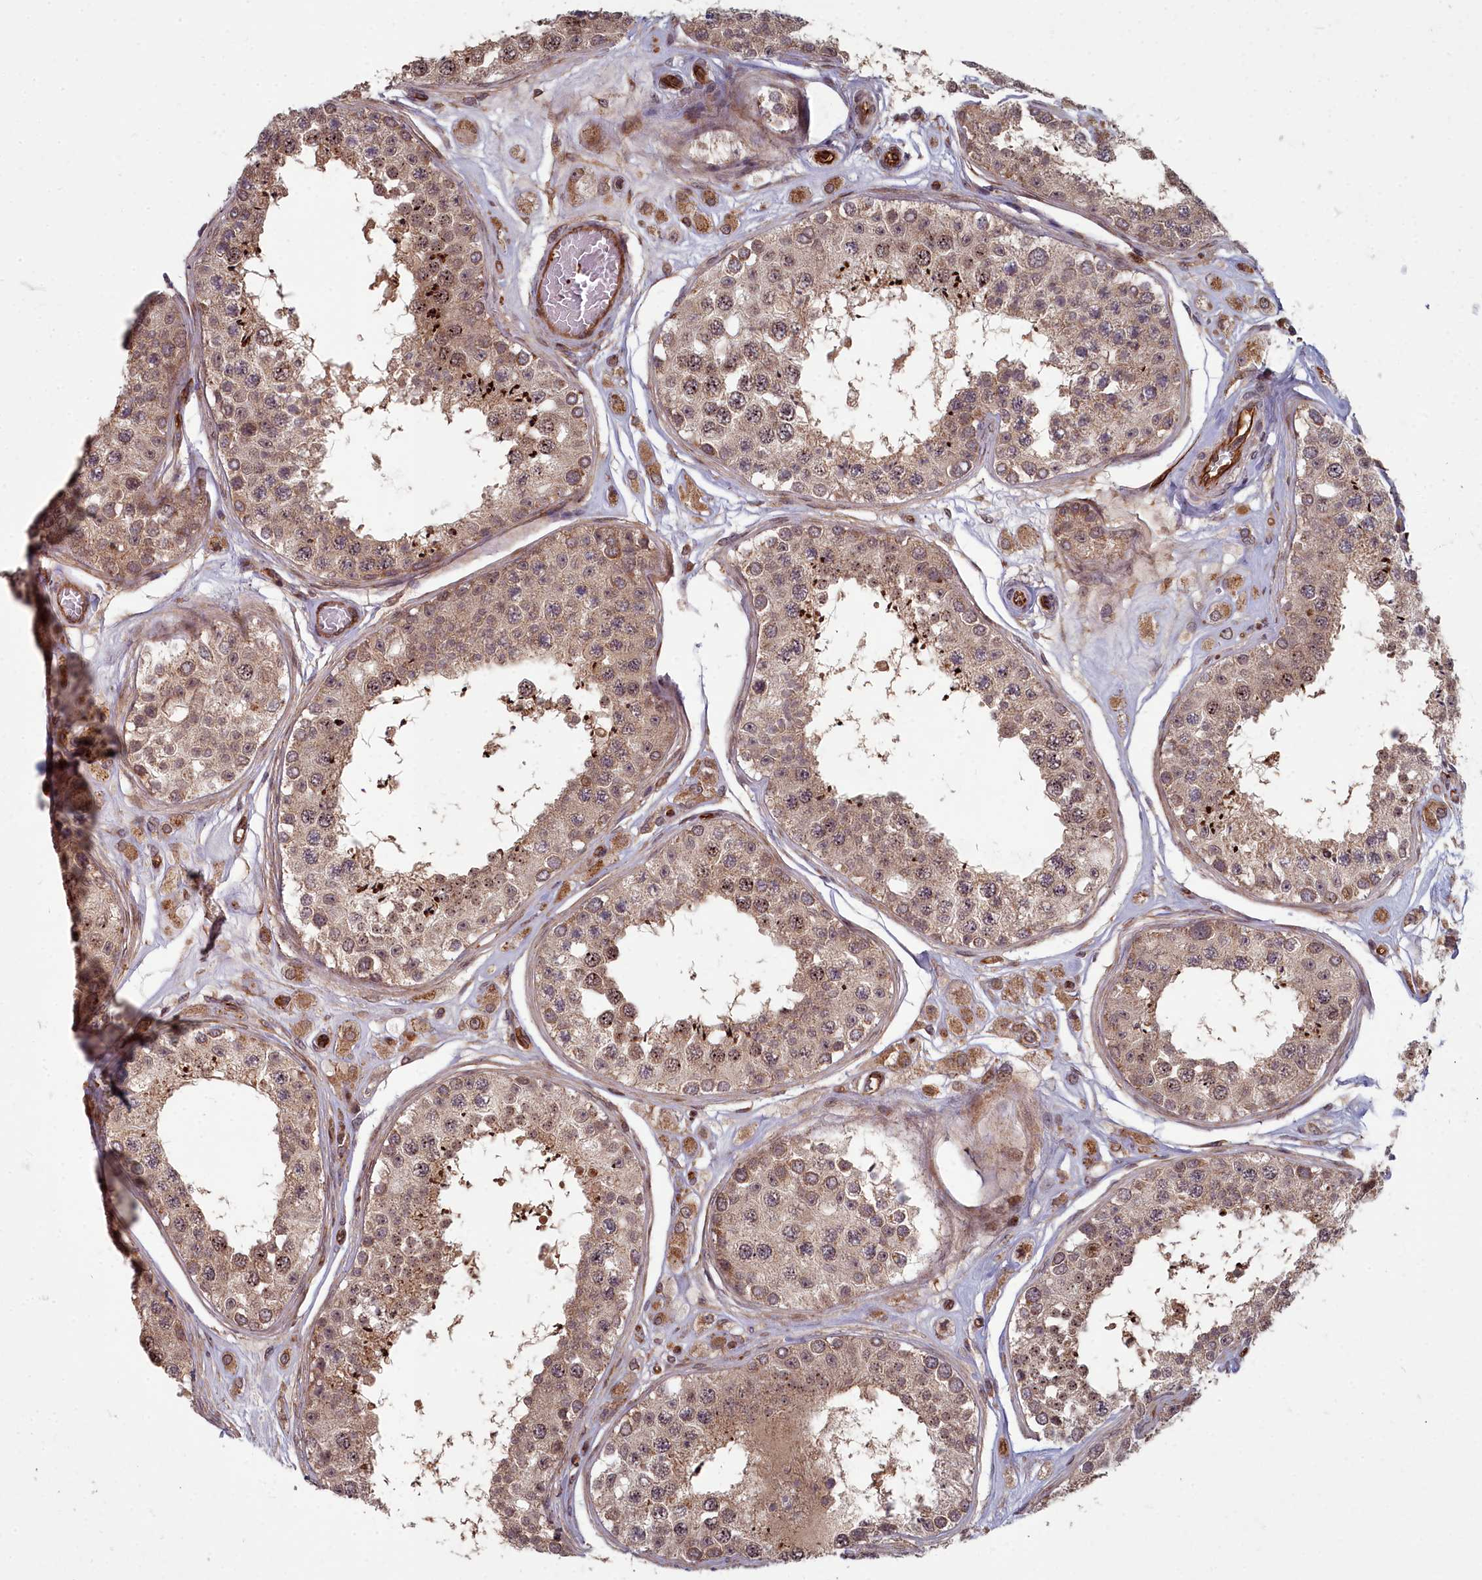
{"staining": {"intensity": "moderate", "quantity": ">75%", "location": "cytoplasmic/membranous,nuclear"}, "tissue": "testis", "cell_type": "Cells in seminiferous ducts", "image_type": "normal", "snomed": [{"axis": "morphology", "description": "Normal tissue, NOS"}, {"axis": "topography", "description": "Testis"}], "caption": "Protein expression by immunohistochemistry reveals moderate cytoplasmic/membranous,nuclear staining in about >75% of cells in seminiferous ducts in normal testis.", "gene": "TSPYL4", "patient": {"sex": "male", "age": 25}}